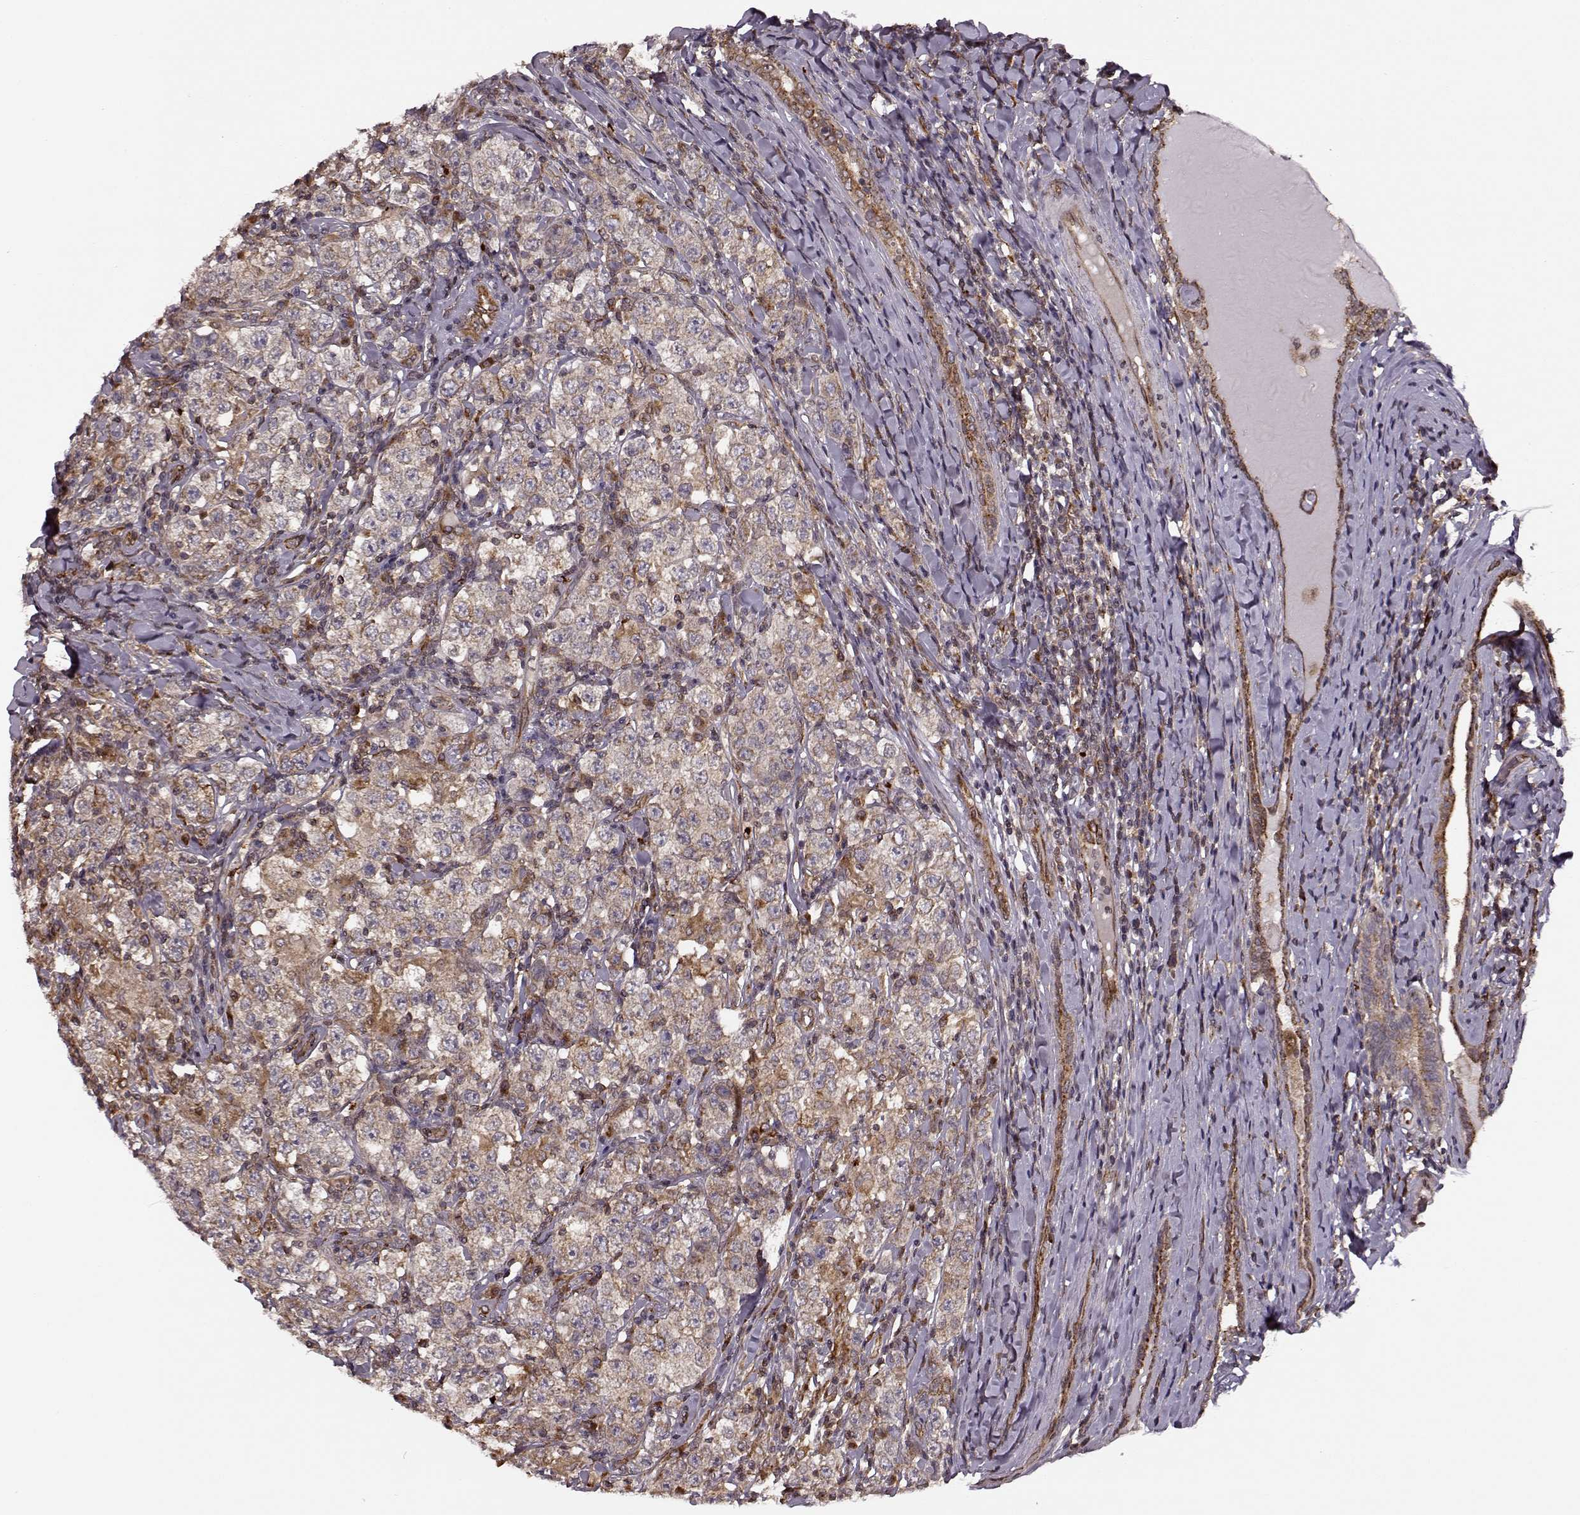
{"staining": {"intensity": "weak", "quantity": "25%-75%", "location": "cytoplasmic/membranous"}, "tissue": "testis cancer", "cell_type": "Tumor cells", "image_type": "cancer", "snomed": [{"axis": "morphology", "description": "Seminoma, NOS"}, {"axis": "morphology", "description": "Carcinoma, Embryonal, NOS"}, {"axis": "topography", "description": "Testis"}], "caption": "Protein staining of testis cancer tissue shows weak cytoplasmic/membranous expression in about 25%-75% of tumor cells.", "gene": "YIPF5", "patient": {"sex": "male", "age": 41}}